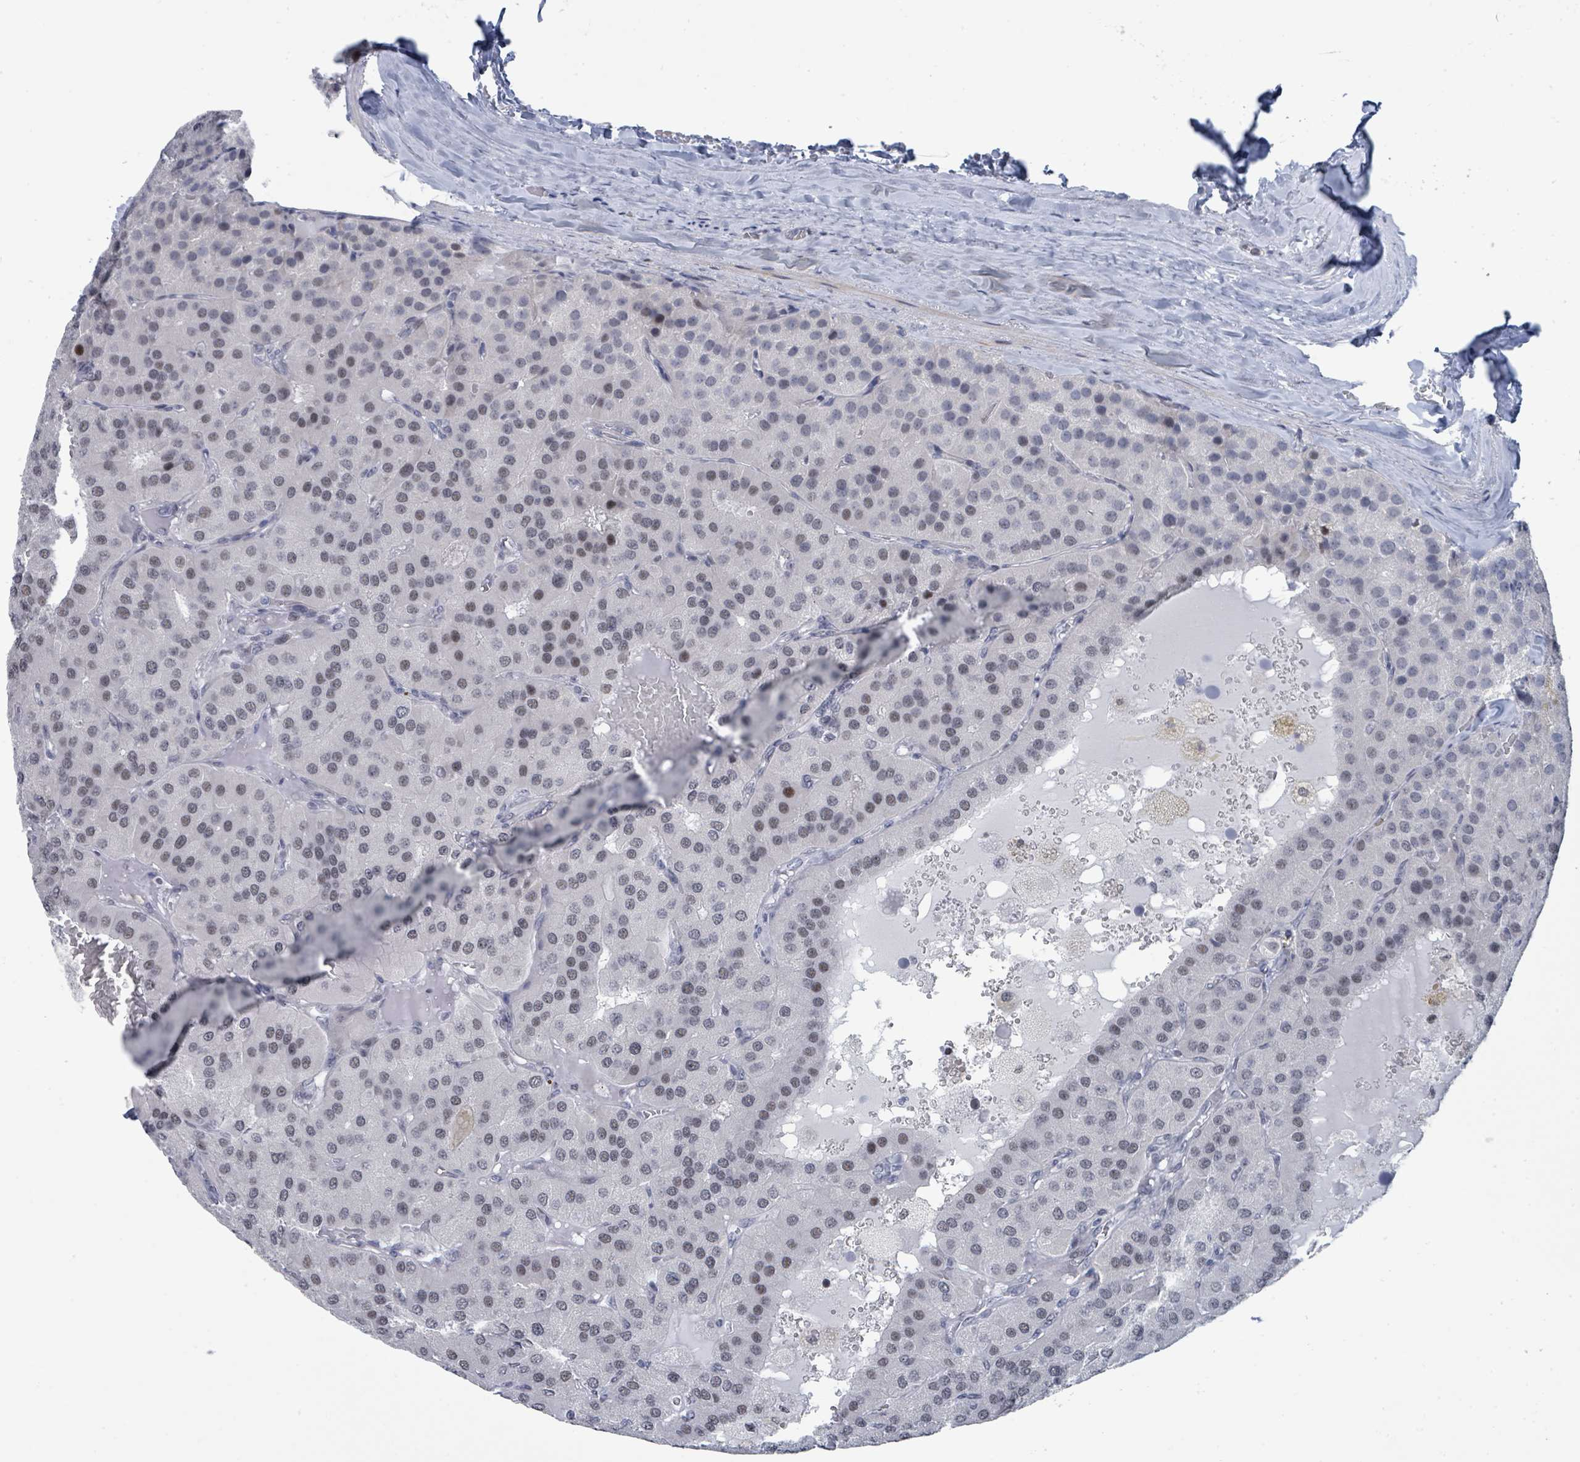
{"staining": {"intensity": "weak", "quantity": ">75%", "location": "nuclear"}, "tissue": "parathyroid gland", "cell_type": "Glandular cells", "image_type": "normal", "snomed": [{"axis": "morphology", "description": "Normal tissue, NOS"}, {"axis": "morphology", "description": "Adenoma, NOS"}, {"axis": "topography", "description": "Parathyroid gland"}], "caption": "Weak nuclear staining is appreciated in approximately >75% of glandular cells in benign parathyroid gland. Nuclei are stained in blue.", "gene": "CT45A10", "patient": {"sex": "female", "age": 86}}